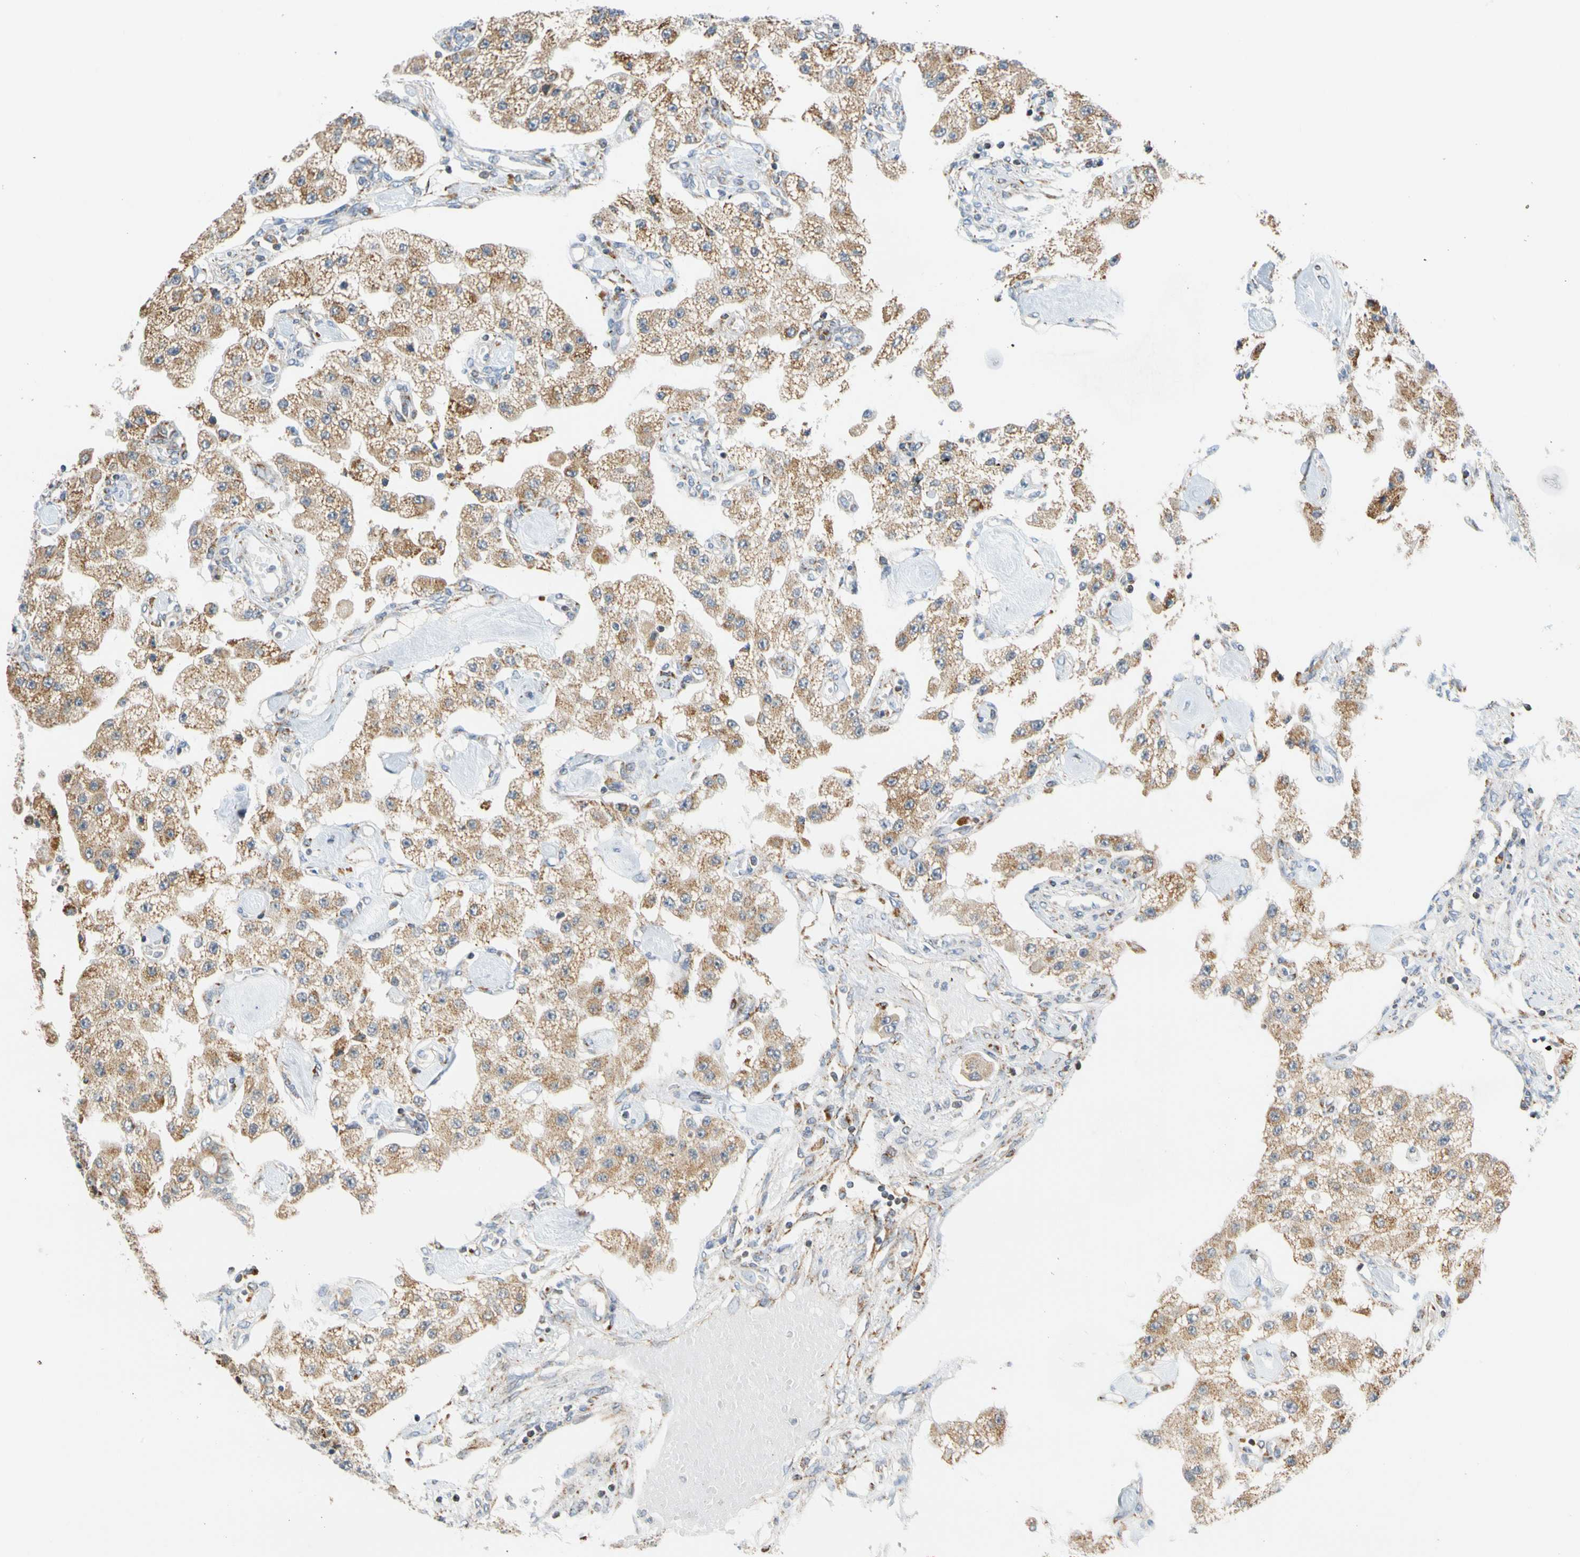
{"staining": {"intensity": "moderate", "quantity": ">75%", "location": "cytoplasmic/membranous"}, "tissue": "carcinoid", "cell_type": "Tumor cells", "image_type": "cancer", "snomed": [{"axis": "morphology", "description": "Carcinoid, malignant, NOS"}, {"axis": "topography", "description": "Pancreas"}], "caption": "About >75% of tumor cells in carcinoid display moderate cytoplasmic/membranous protein positivity as visualized by brown immunohistochemical staining.", "gene": "SFXN3", "patient": {"sex": "male", "age": 41}}